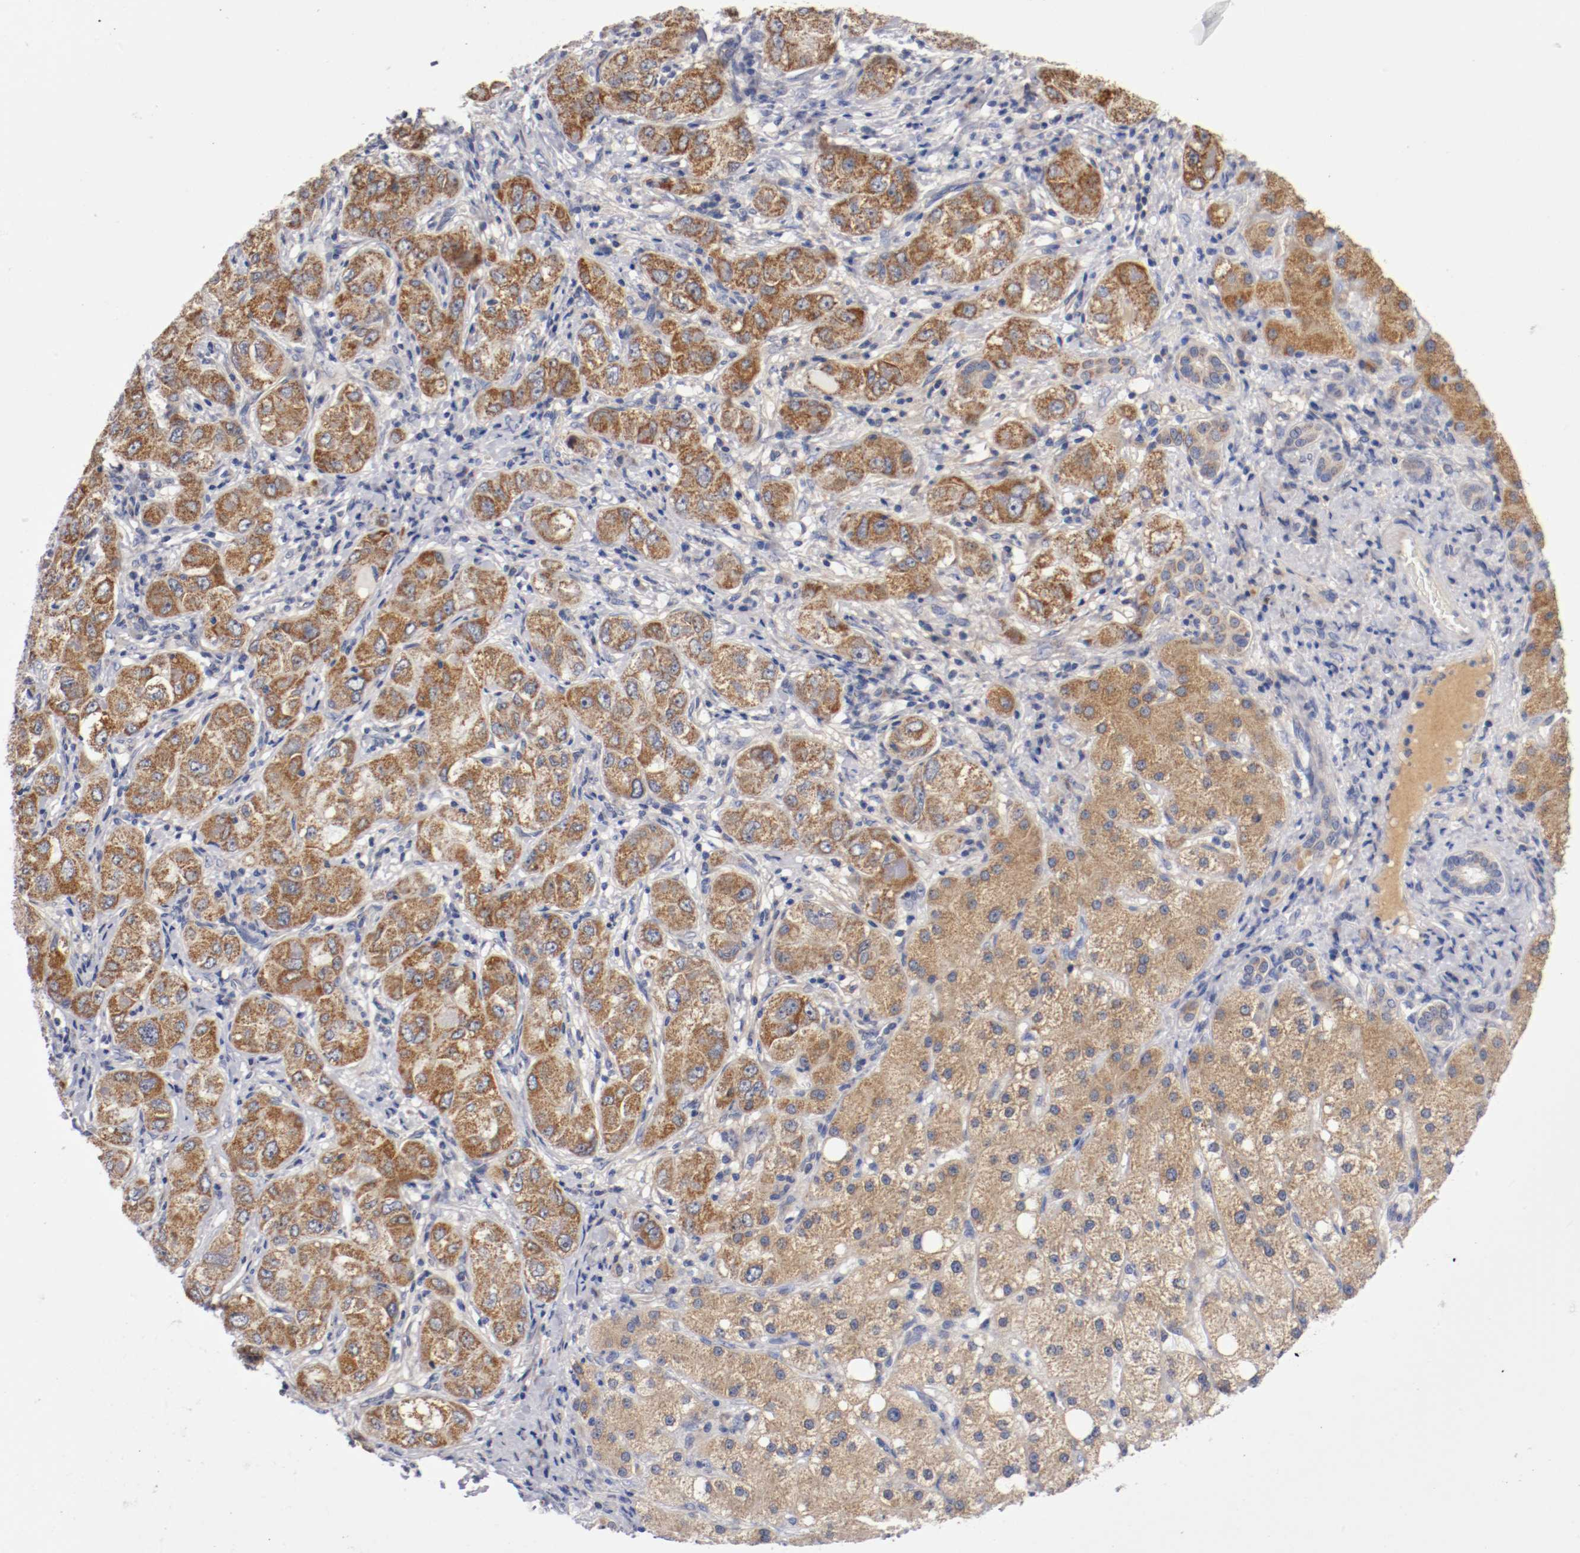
{"staining": {"intensity": "moderate", "quantity": ">75%", "location": "cytoplasmic/membranous"}, "tissue": "liver cancer", "cell_type": "Tumor cells", "image_type": "cancer", "snomed": [{"axis": "morphology", "description": "Carcinoma, Hepatocellular, NOS"}, {"axis": "topography", "description": "Liver"}], "caption": "Moderate cytoplasmic/membranous expression for a protein is present in about >75% of tumor cells of liver cancer (hepatocellular carcinoma) using immunohistochemistry (IHC).", "gene": "PCSK6", "patient": {"sex": "male", "age": 80}}